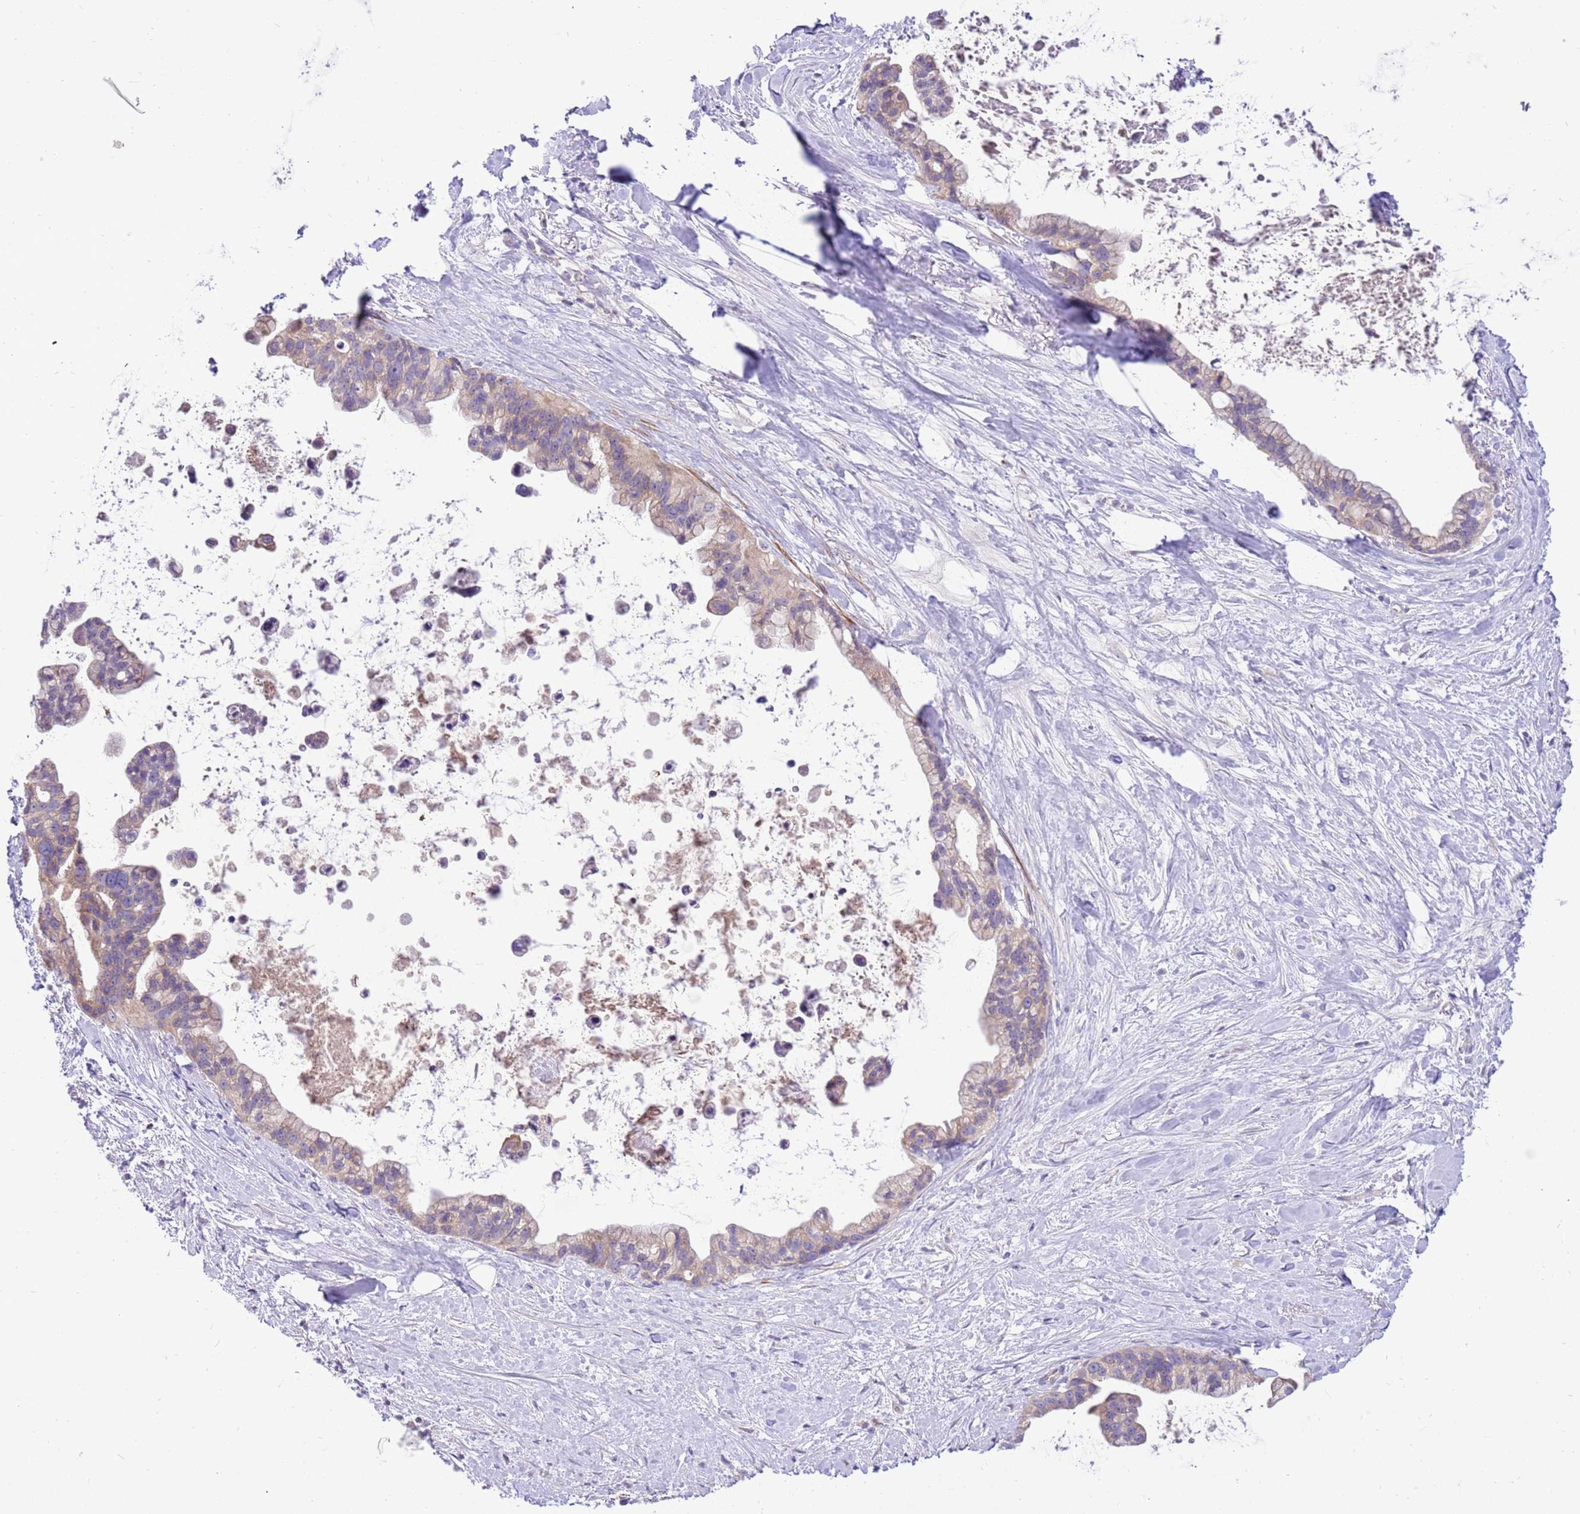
{"staining": {"intensity": "weak", "quantity": "25%-75%", "location": "cytoplasmic/membranous"}, "tissue": "pancreatic cancer", "cell_type": "Tumor cells", "image_type": "cancer", "snomed": [{"axis": "morphology", "description": "Adenocarcinoma, NOS"}, {"axis": "topography", "description": "Pancreas"}], "caption": "Immunohistochemical staining of human adenocarcinoma (pancreatic) shows weak cytoplasmic/membranous protein staining in about 25%-75% of tumor cells.", "gene": "GLCE", "patient": {"sex": "female", "age": 83}}